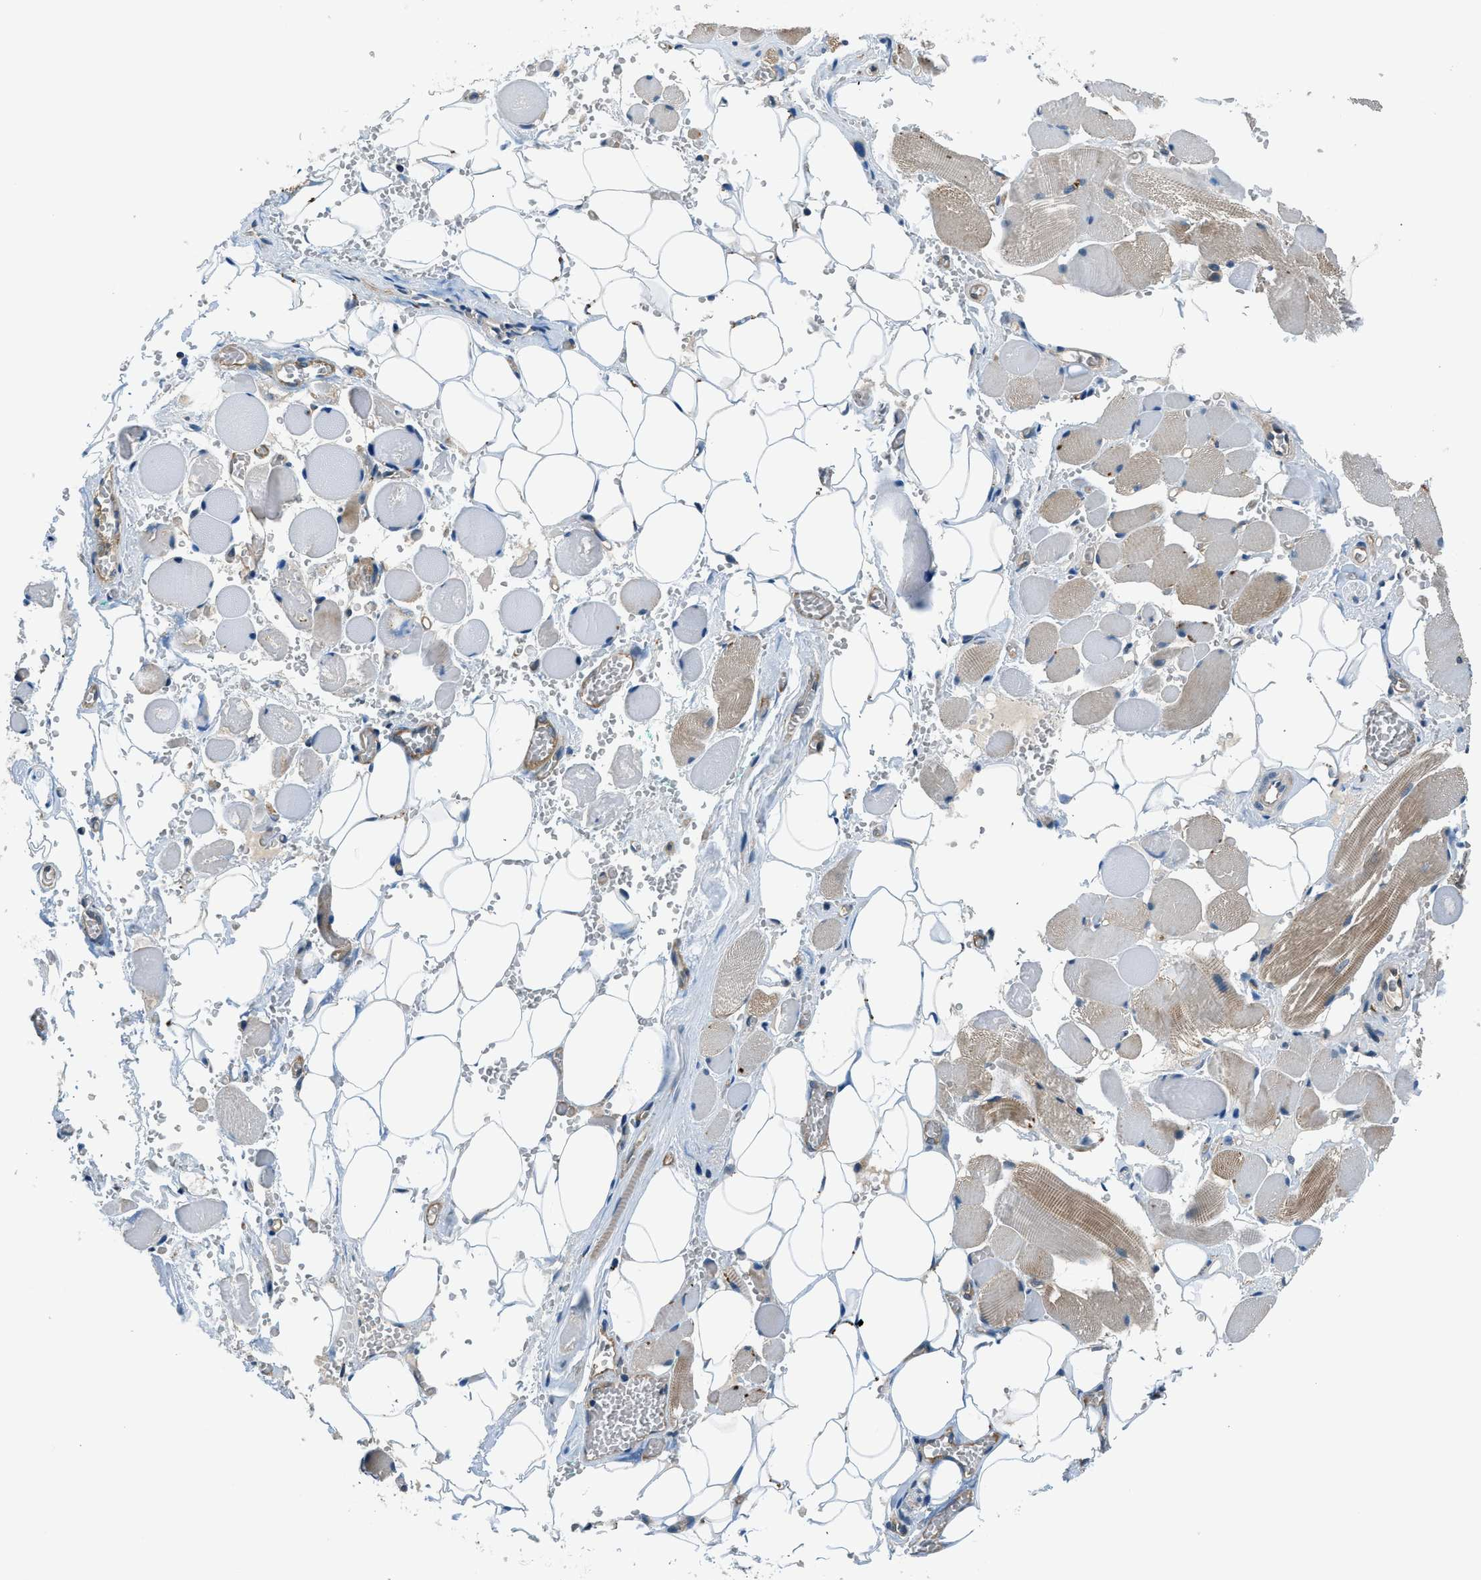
{"staining": {"intensity": "negative", "quantity": "none", "location": "none"}, "tissue": "adipose tissue", "cell_type": "Adipocytes", "image_type": "normal", "snomed": [{"axis": "morphology", "description": "Squamous cell carcinoma, NOS"}, {"axis": "topography", "description": "Oral tissue"}, {"axis": "topography", "description": "Head-Neck"}], "caption": "Adipose tissue stained for a protein using IHC reveals no positivity adipocytes.", "gene": "SLC19A2", "patient": {"sex": "female", "age": 50}}